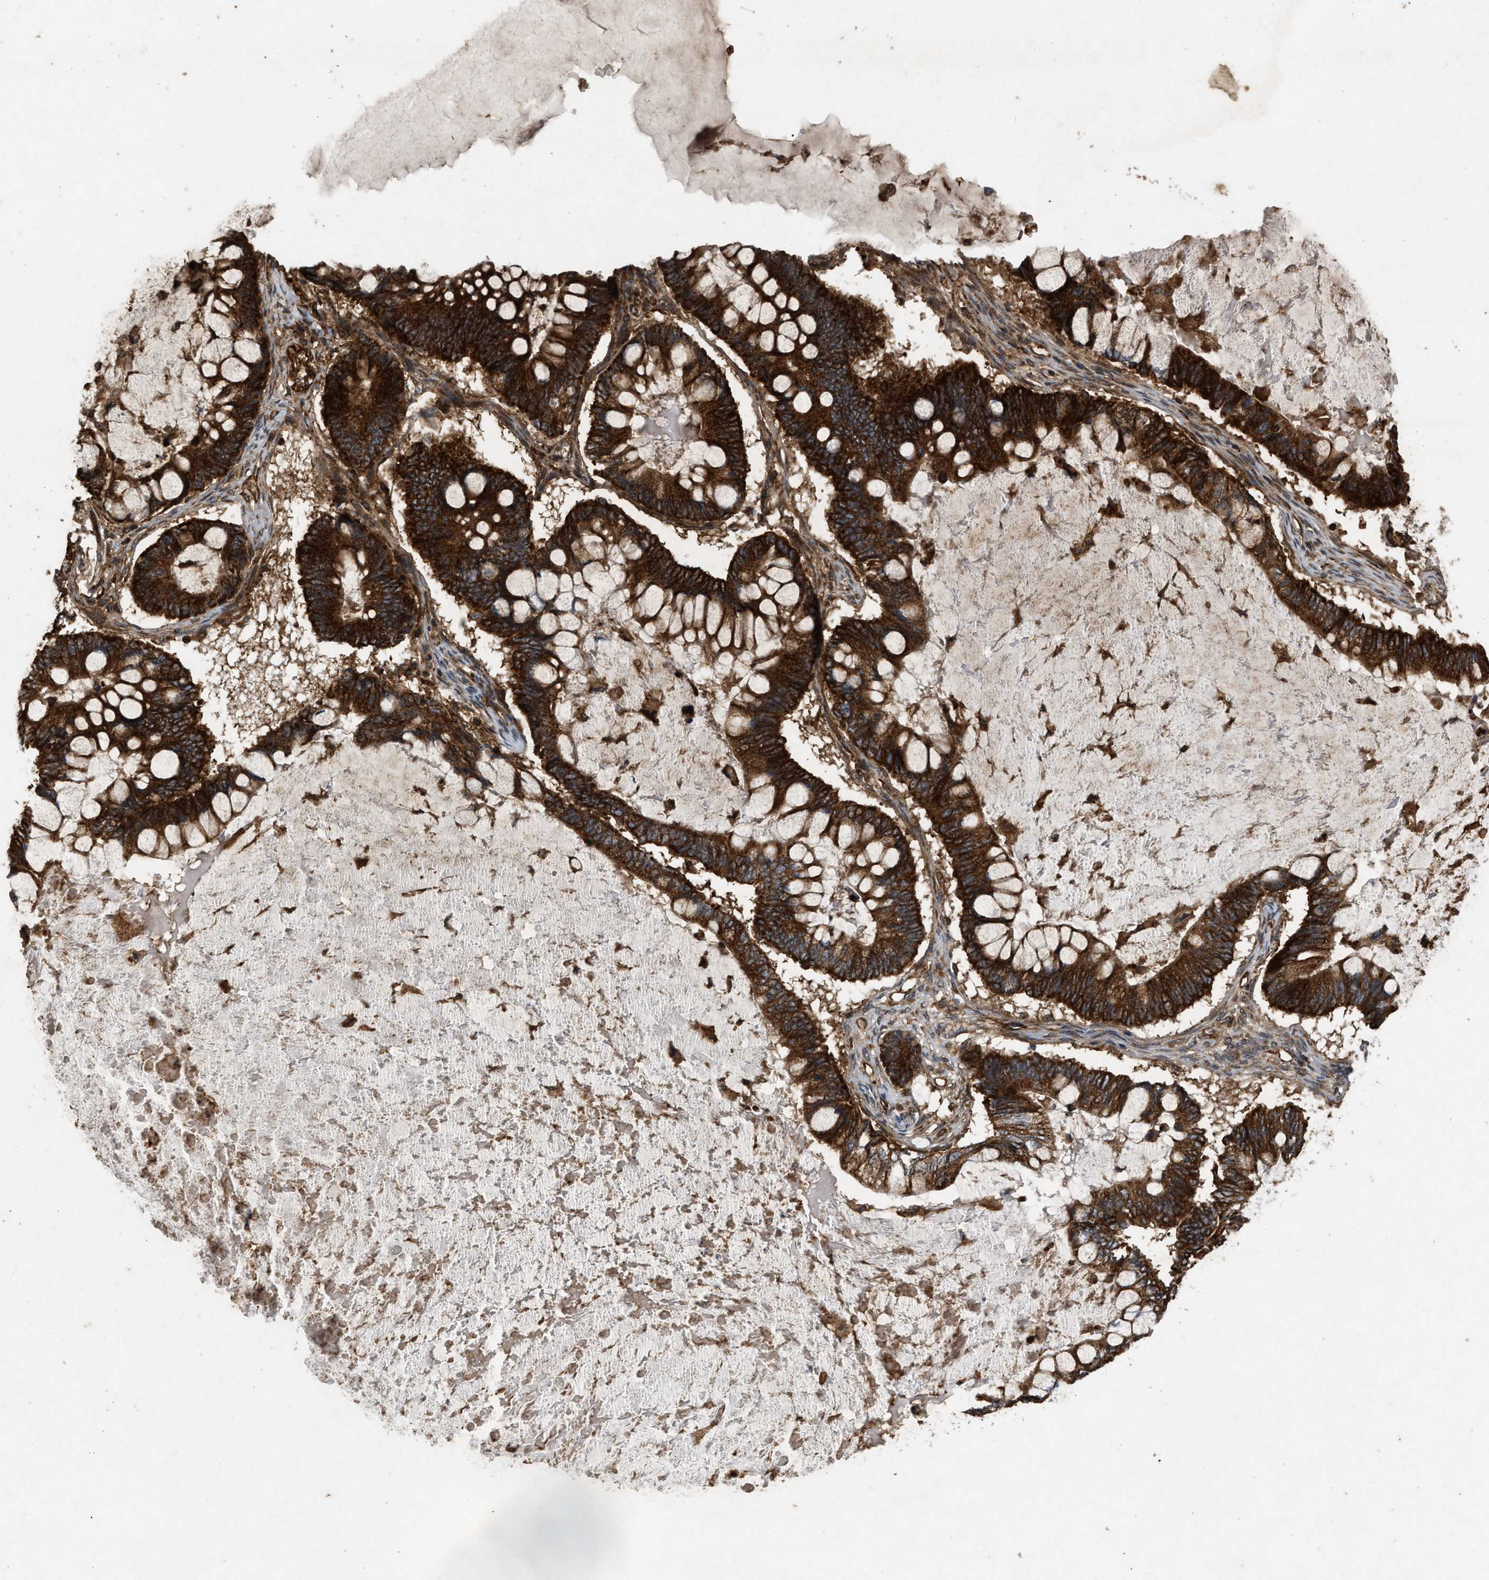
{"staining": {"intensity": "strong", "quantity": ">75%", "location": "cytoplasmic/membranous"}, "tissue": "ovarian cancer", "cell_type": "Tumor cells", "image_type": "cancer", "snomed": [{"axis": "morphology", "description": "Cystadenocarcinoma, mucinous, NOS"}, {"axis": "topography", "description": "Ovary"}], "caption": "Strong cytoplasmic/membranous protein expression is seen in about >75% of tumor cells in ovarian cancer.", "gene": "GNB4", "patient": {"sex": "female", "age": 61}}